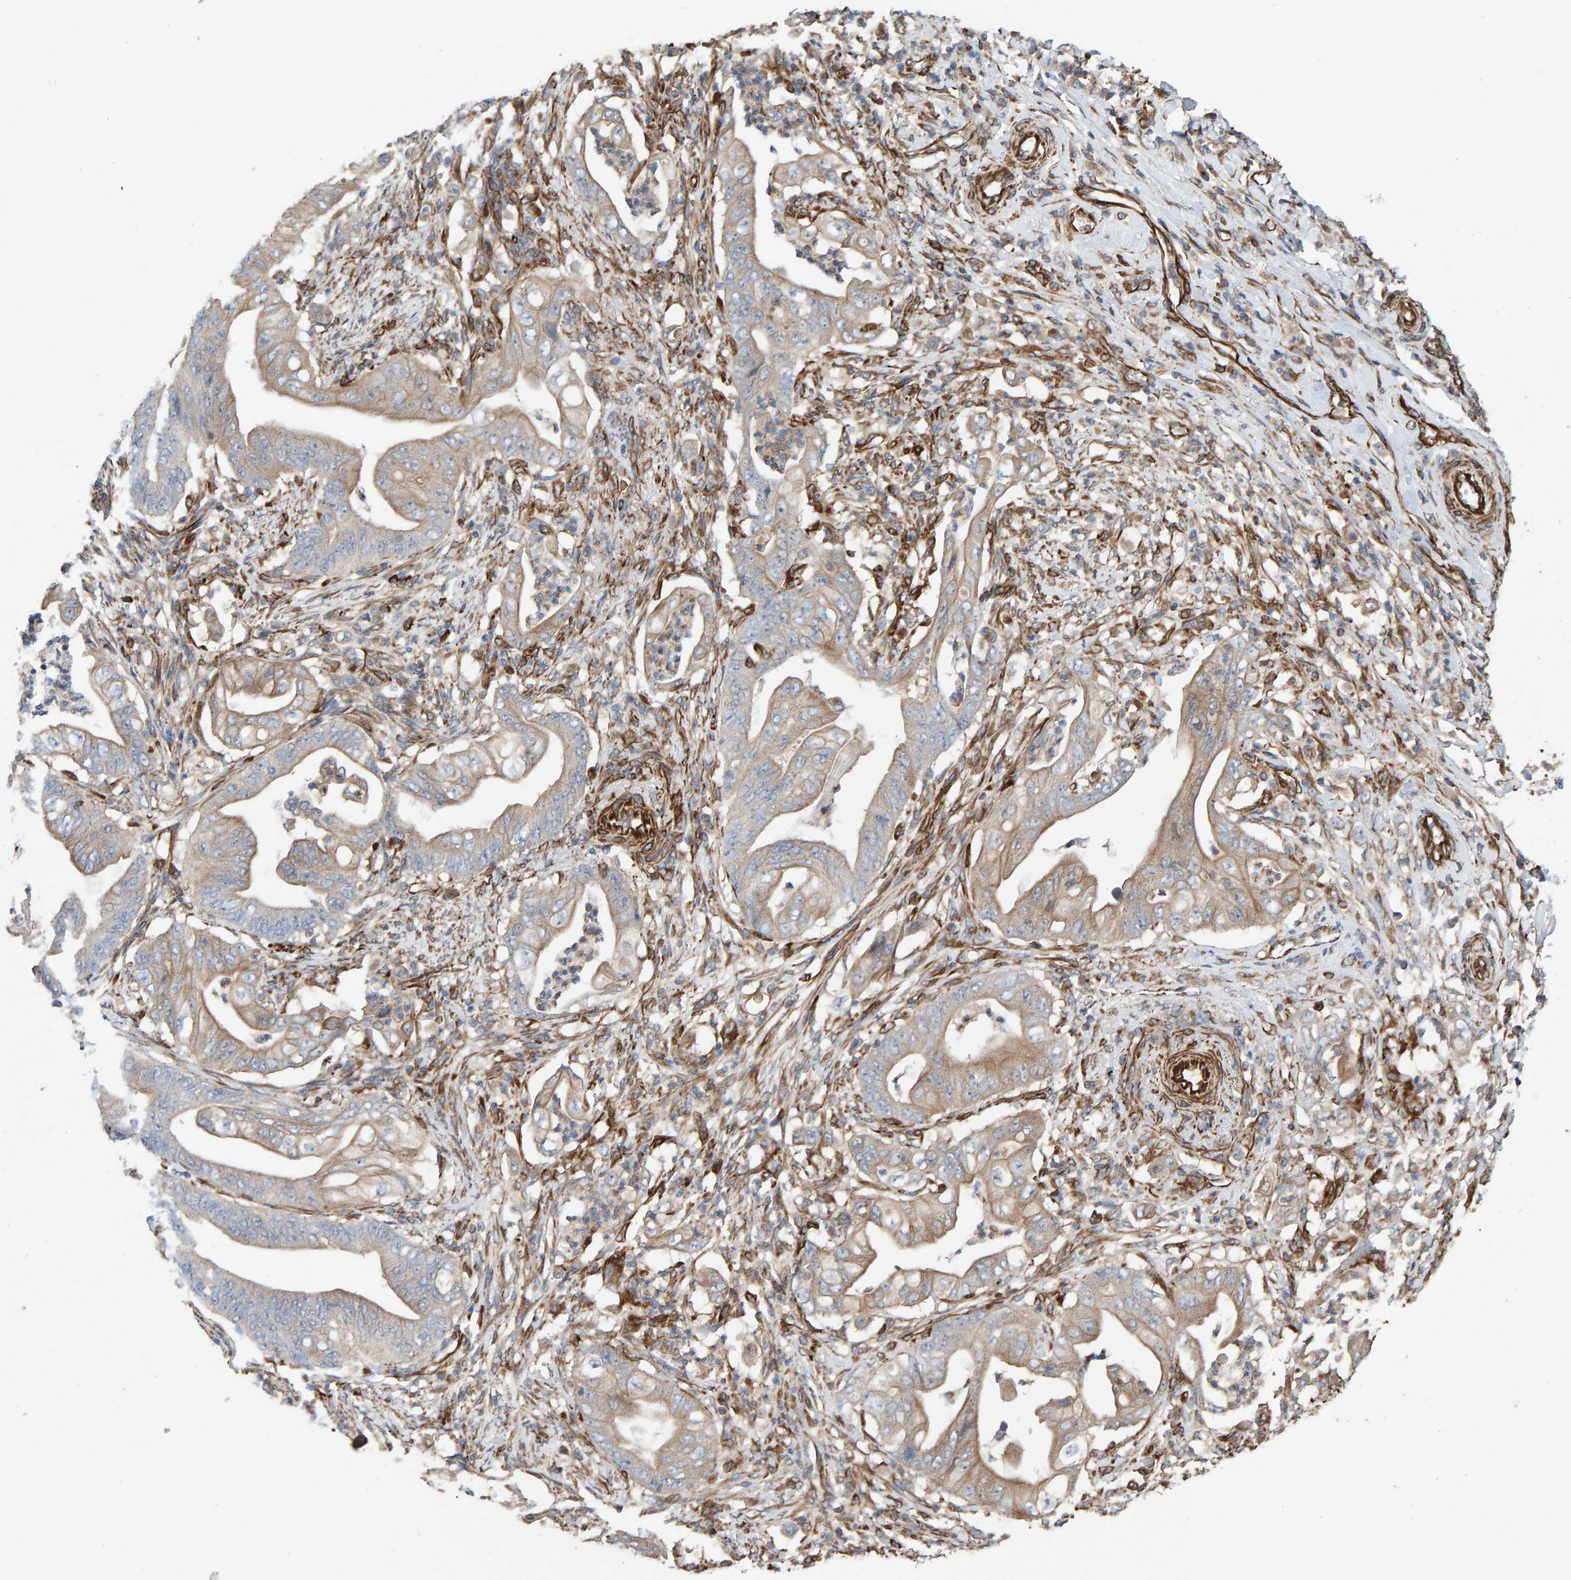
{"staining": {"intensity": "weak", "quantity": ">75%", "location": "cytoplasmic/membranous"}, "tissue": "stomach cancer", "cell_type": "Tumor cells", "image_type": "cancer", "snomed": [{"axis": "morphology", "description": "Adenocarcinoma, NOS"}, {"axis": "topography", "description": "Stomach"}], "caption": "Immunohistochemistry (IHC) (DAB) staining of stomach cancer displays weak cytoplasmic/membranous protein expression in about >75% of tumor cells.", "gene": "ZNF347", "patient": {"sex": "female", "age": 73}}